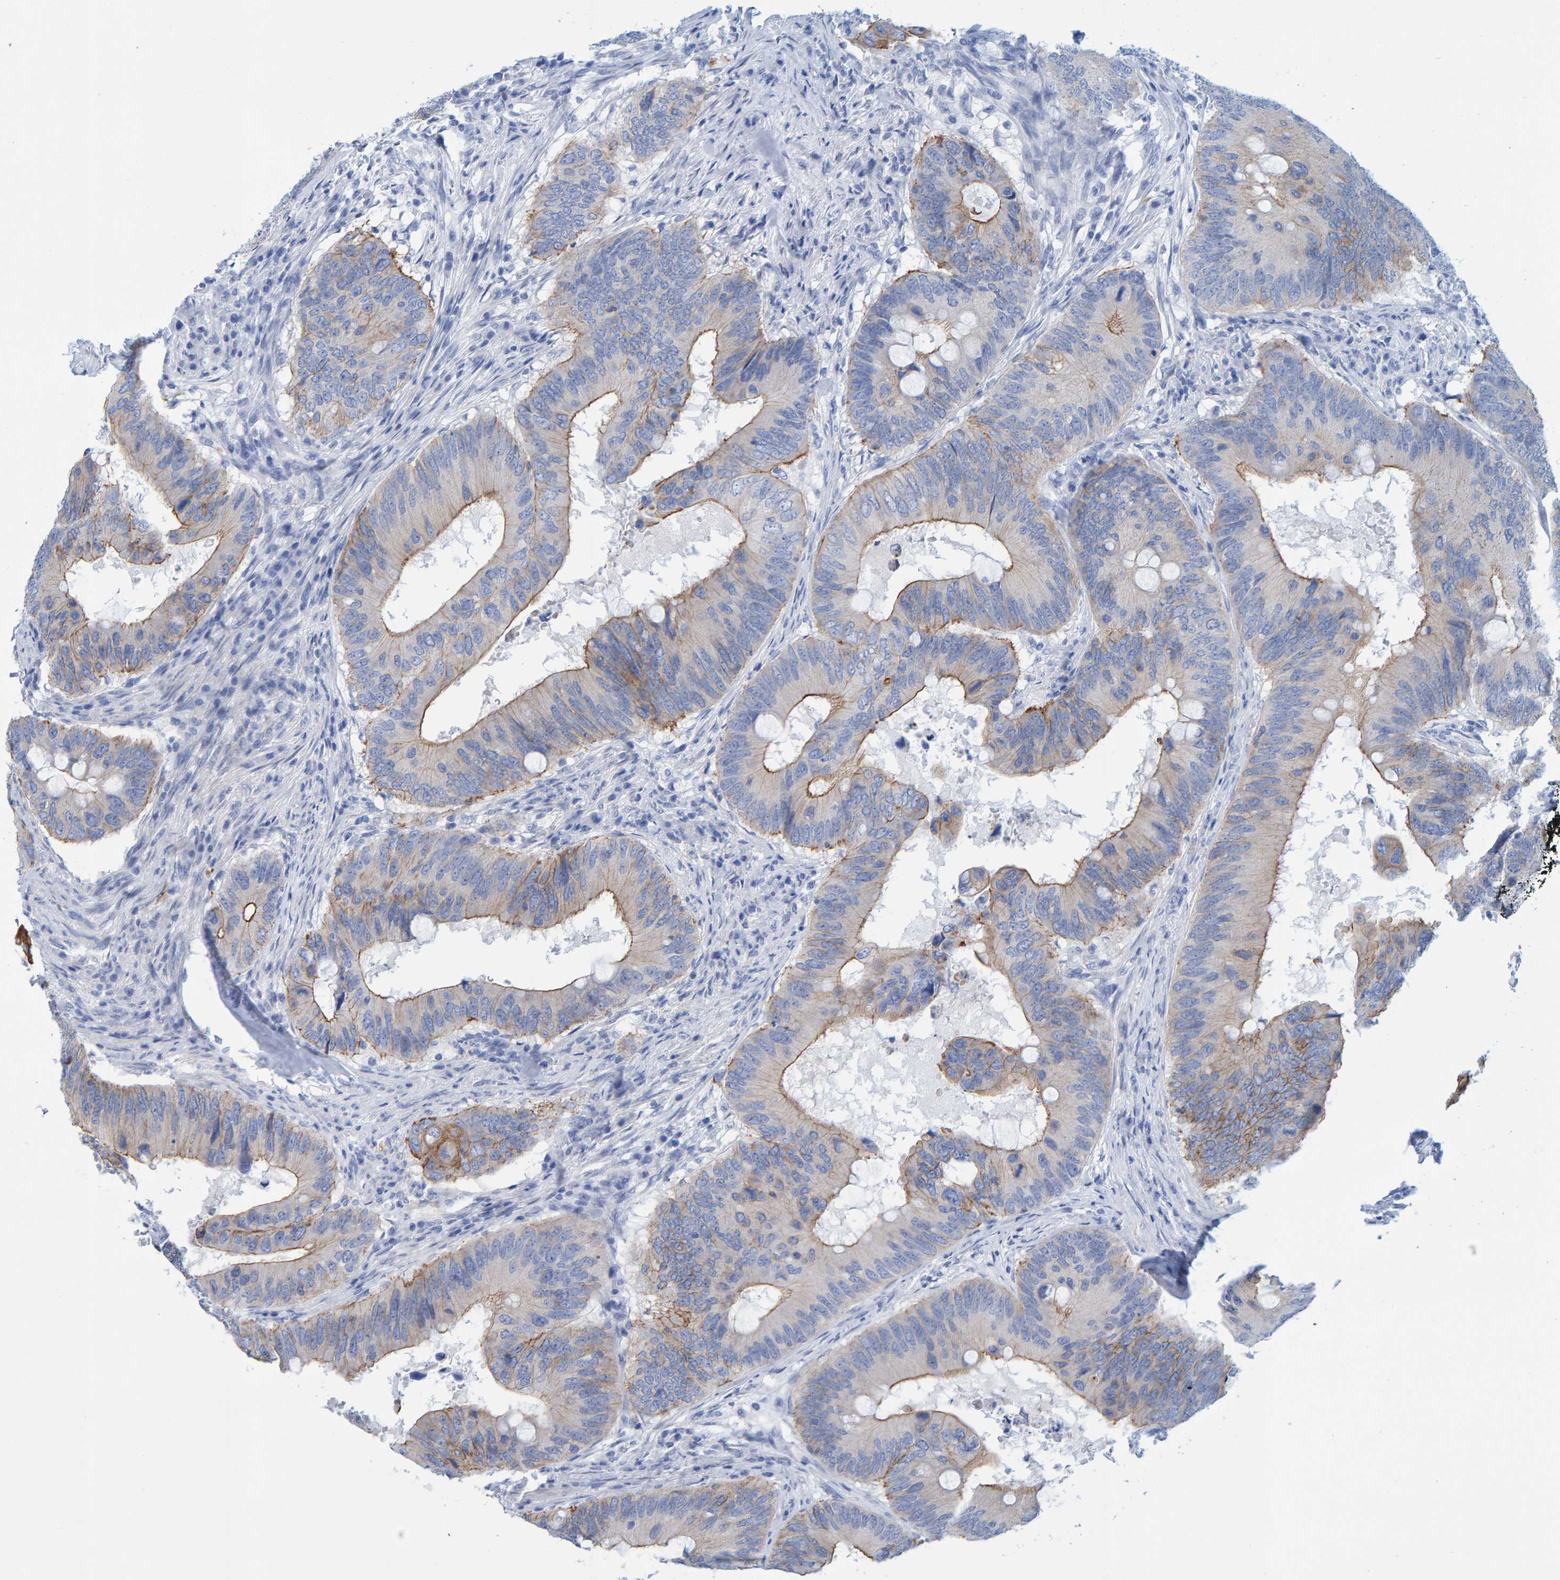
{"staining": {"intensity": "moderate", "quantity": "25%-75%", "location": "cytoplasmic/membranous"}, "tissue": "colorectal cancer", "cell_type": "Tumor cells", "image_type": "cancer", "snomed": [{"axis": "morphology", "description": "Adenocarcinoma, NOS"}, {"axis": "topography", "description": "Colon"}], "caption": "Adenocarcinoma (colorectal) stained with a brown dye shows moderate cytoplasmic/membranous positive expression in approximately 25%-75% of tumor cells.", "gene": "JAKMIP3", "patient": {"sex": "male", "age": 71}}